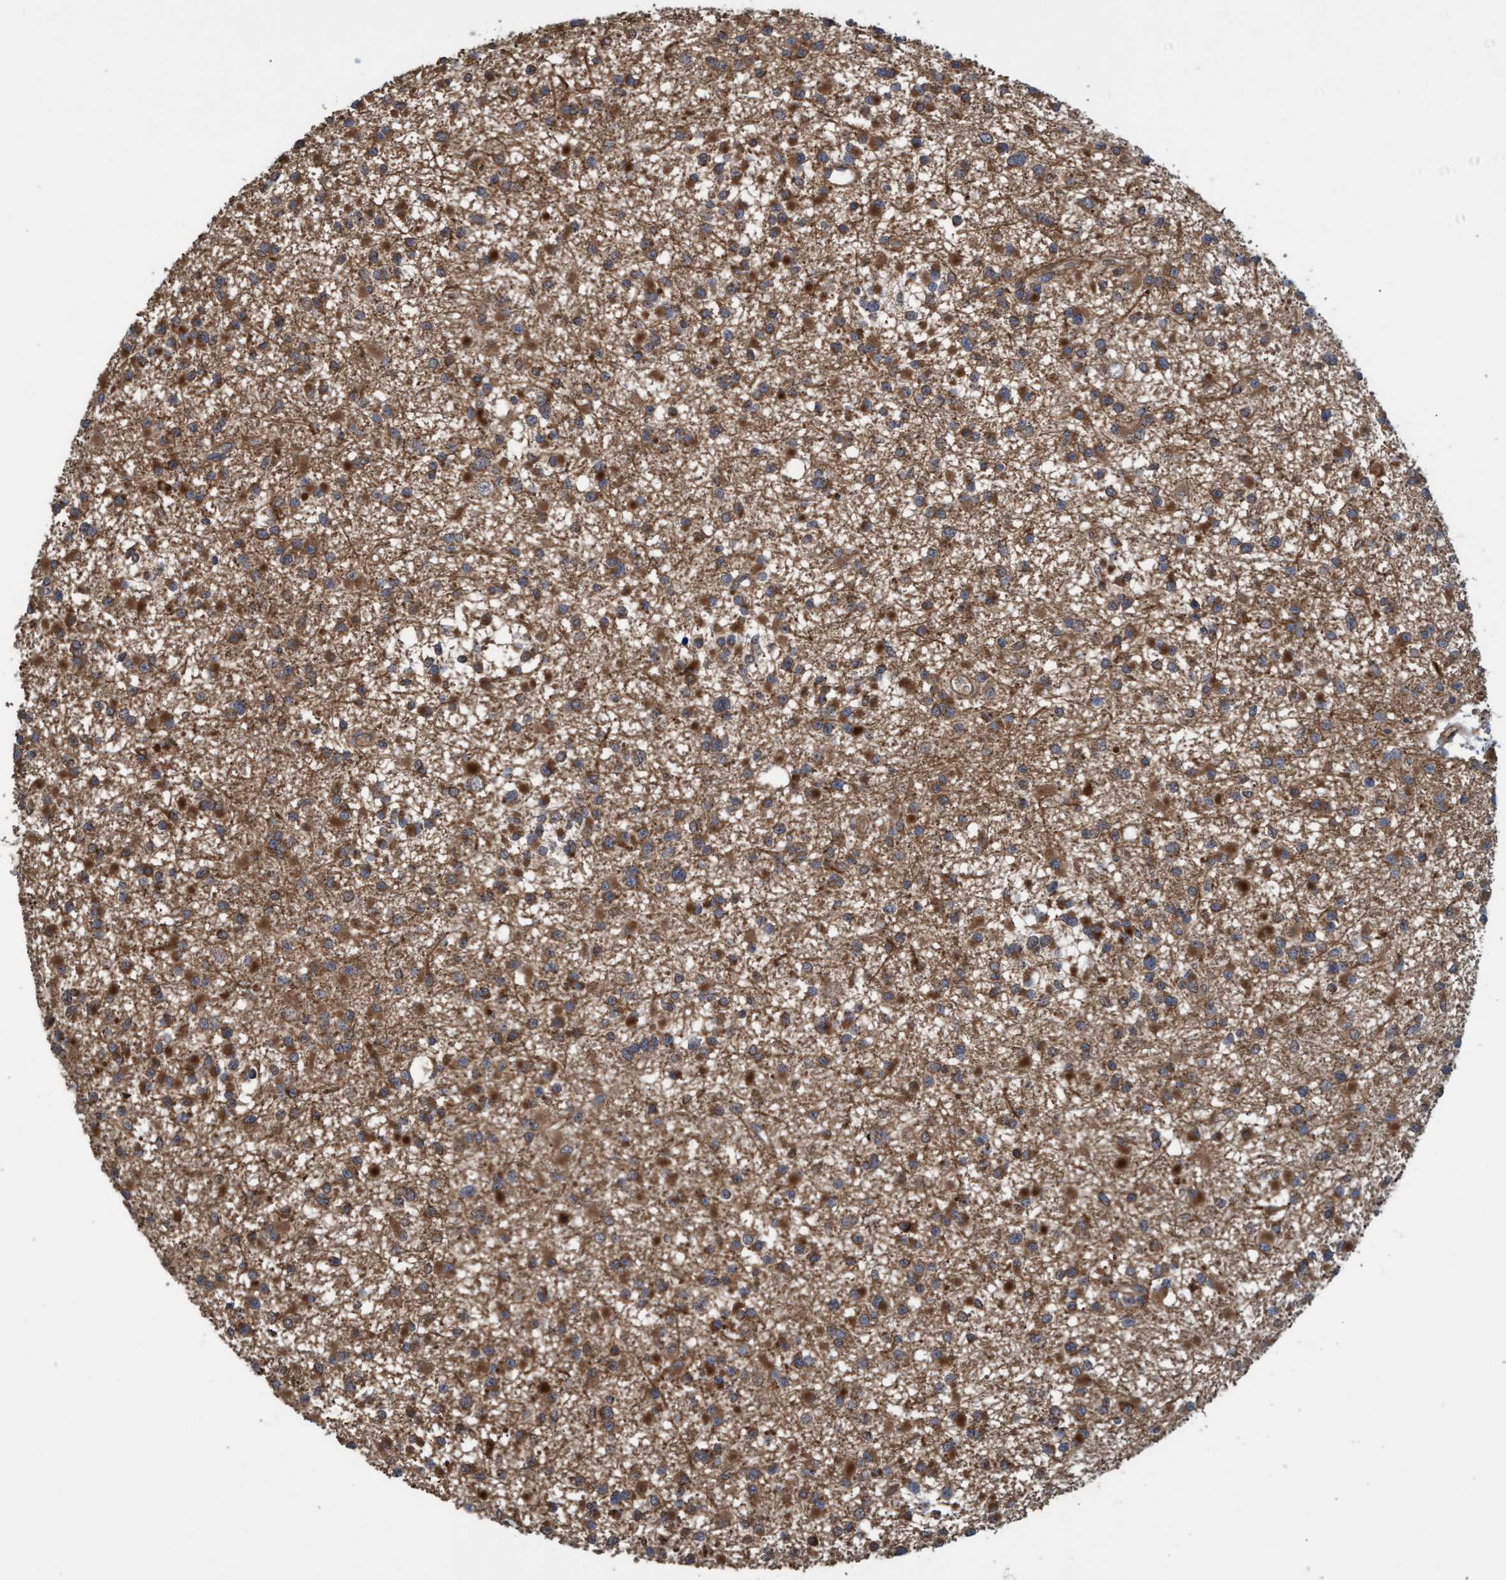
{"staining": {"intensity": "strong", "quantity": "25%-75%", "location": "cytoplasmic/membranous"}, "tissue": "glioma", "cell_type": "Tumor cells", "image_type": "cancer", "snomed": [{"axis": "morphology", "description": "Glioma, malignant, Low grade"}, {"axis": "topography", "description": "Brain"}], "caption": "The micrograph reveals a brown stain indicating the presence of a protein in the cytoplasmic/membranous of tumor cells in malignant glioma (low-grade). The protein of interest is stained brown, and the nuclei are stained in blue (DAB IHC with brightfield microscopy, high magnification).", "gene": "GGT6", "patient": {"sex": "female", "age": 22}}